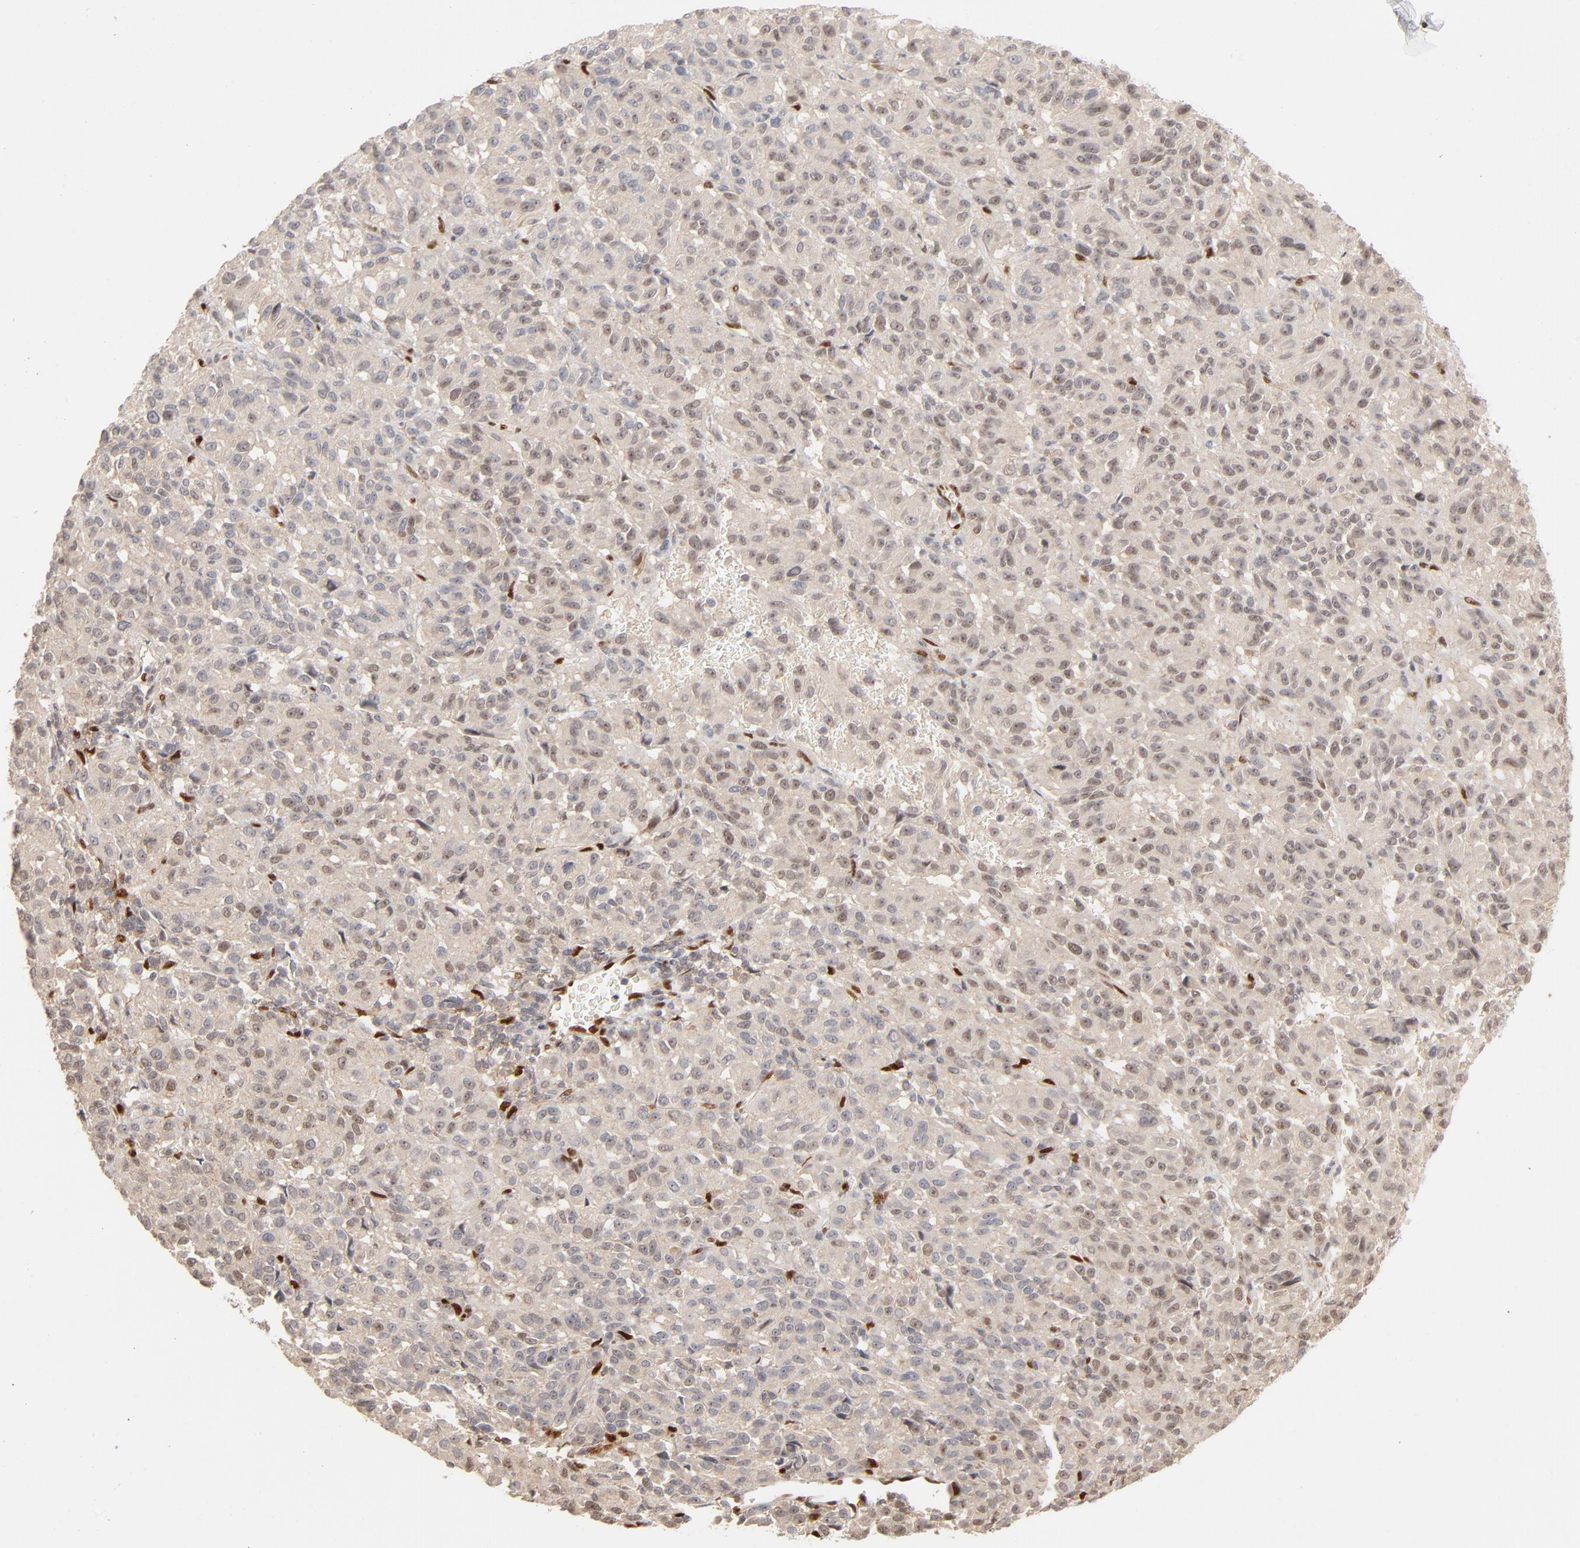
{"staining": {"intensity": "weak", "quantity": "<25%", "location": "nuclear"}, "tissue": "melanoma", "cell_type": "Tumor cells", "image_type": "cancer", "snomed": [{"axis": "morphology", "description": "Malignant melanoma, Metastatic site"}, {"axis": "topography", "description": "Lung"}], "caption": "This histopathology image is of melanoma stained with immunohistochemistry to label a protein in brown with the nuclei are counter-stained blue. There is no expression in tumor cells.", "gene": "NFIB", "patient": {"sex": "male", "age": 64}}